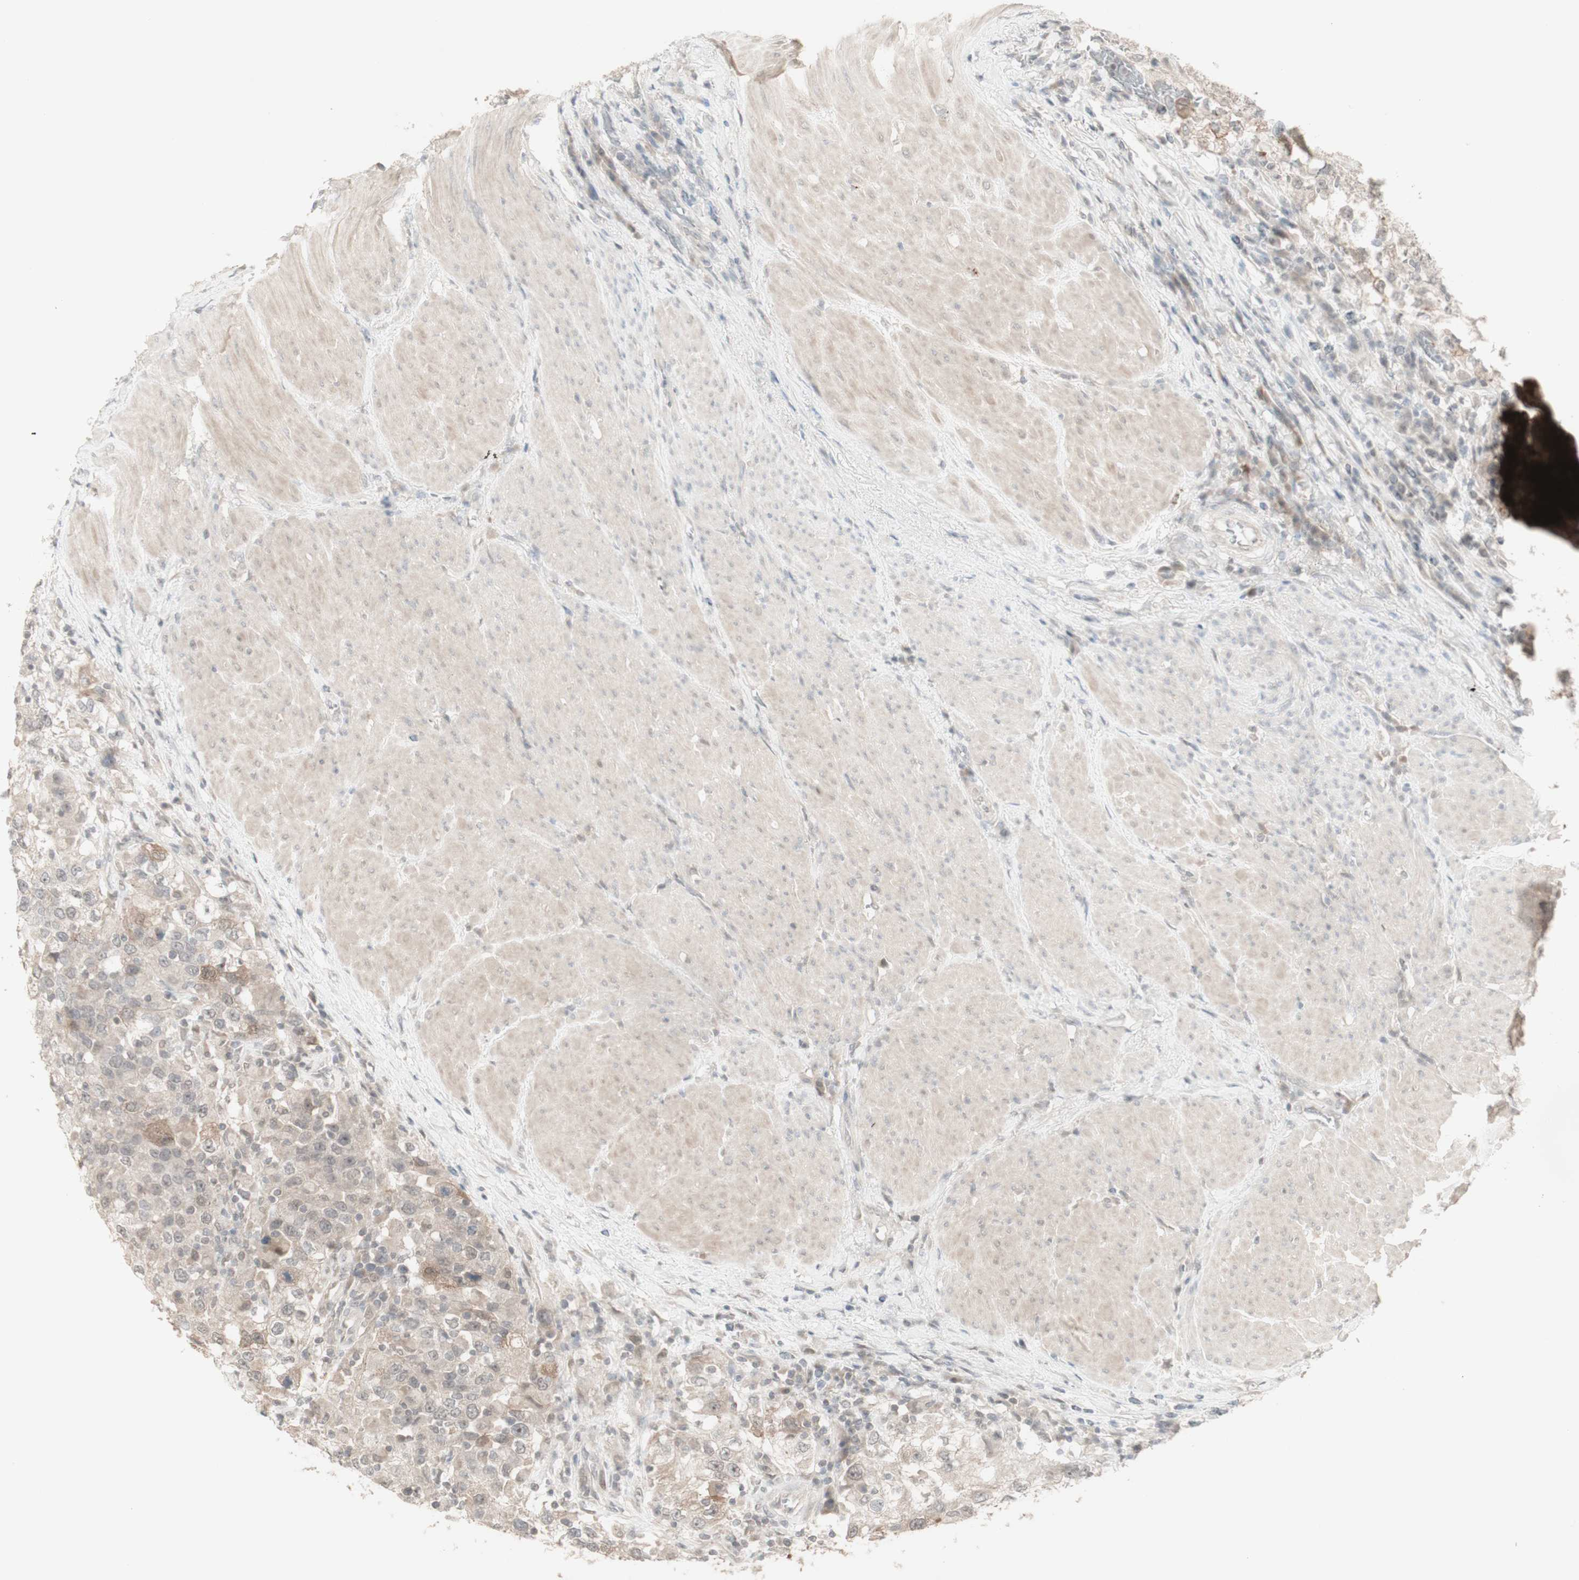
{"staining": {"intensity": "weak", "quantity": "25%-75%", "location": "cytoplasmic/membranous"}, "tissue": "urothelial cancer", "cell_type": "Tumor cells", "image_type": "cancer", "snomed": [{"axis": "morphology", "description": "Urothelial carcinoma, High grade"}, {"axis": "topography", "description": "Urinary bladder"}], "caption": "The immunohistochemical stain shows weak cytoplasmic/membranous staining in tumor cells of urothelial carcinoma (high-grade) tissue.", "gene": "C1orf116", "patient": {"sex": "female", "age": 80}}